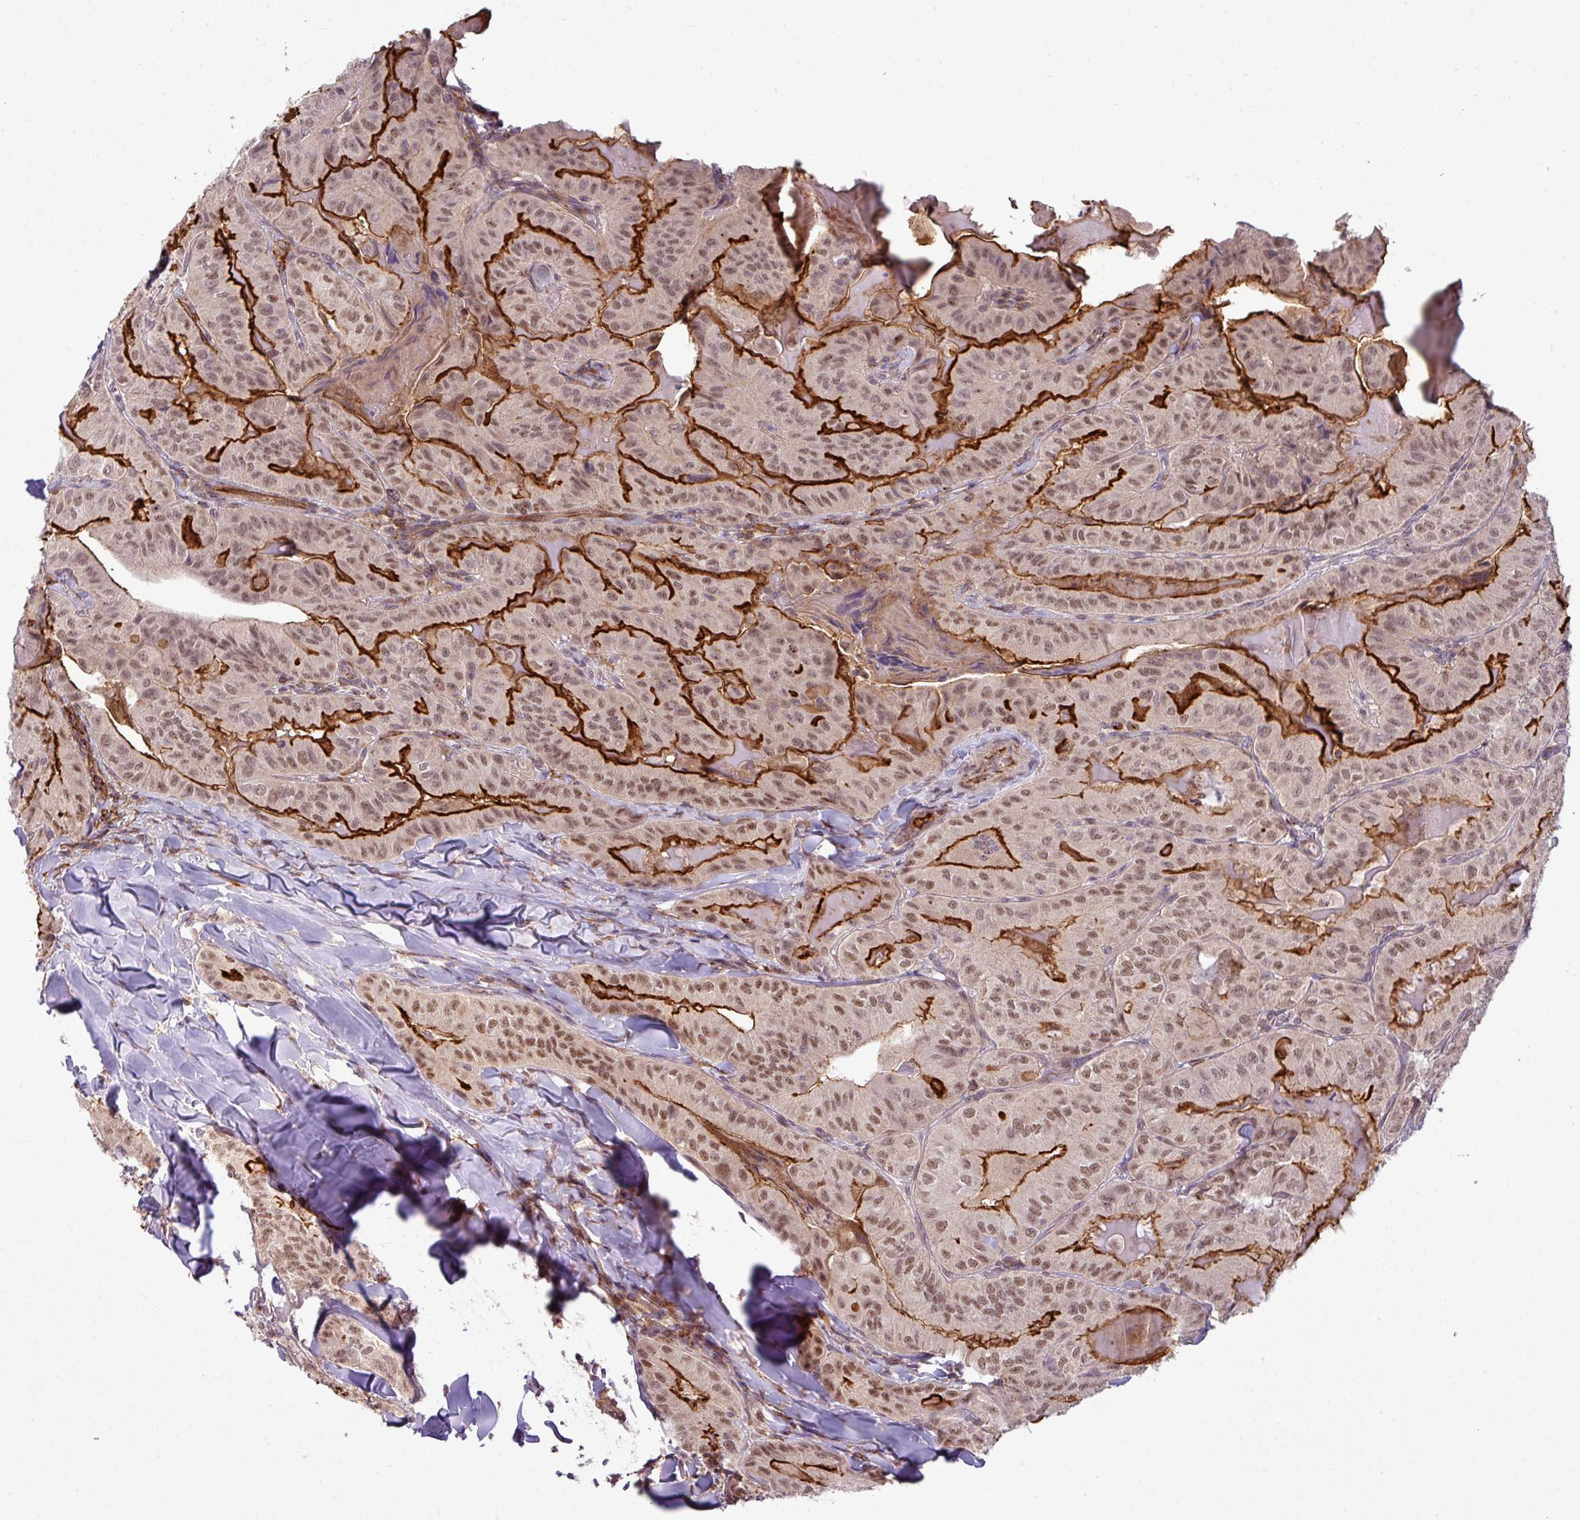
{"staining": {"intensity": "strong", "quantity": "25%-75%", "location": "cytoplasmic/membranous,nuclear"}, "tissue": "thyroid cancer", "cell_type": "Tumor cells", "image_type": "cancer", "snomed": [{"axis": "morphology", "description": "Papillary adenocarcinoma, NOS"}, {"axis": "topography", "description": "Thyroid gland"}], "caption": "An image of human thyroid cancer stained for a protein exhibits strong cytoplasmic/membranous and nuclear brown staining in tumor cells.", "gene": "ZC2HC1C", "patient": {"sex": "female", "age": 68}}